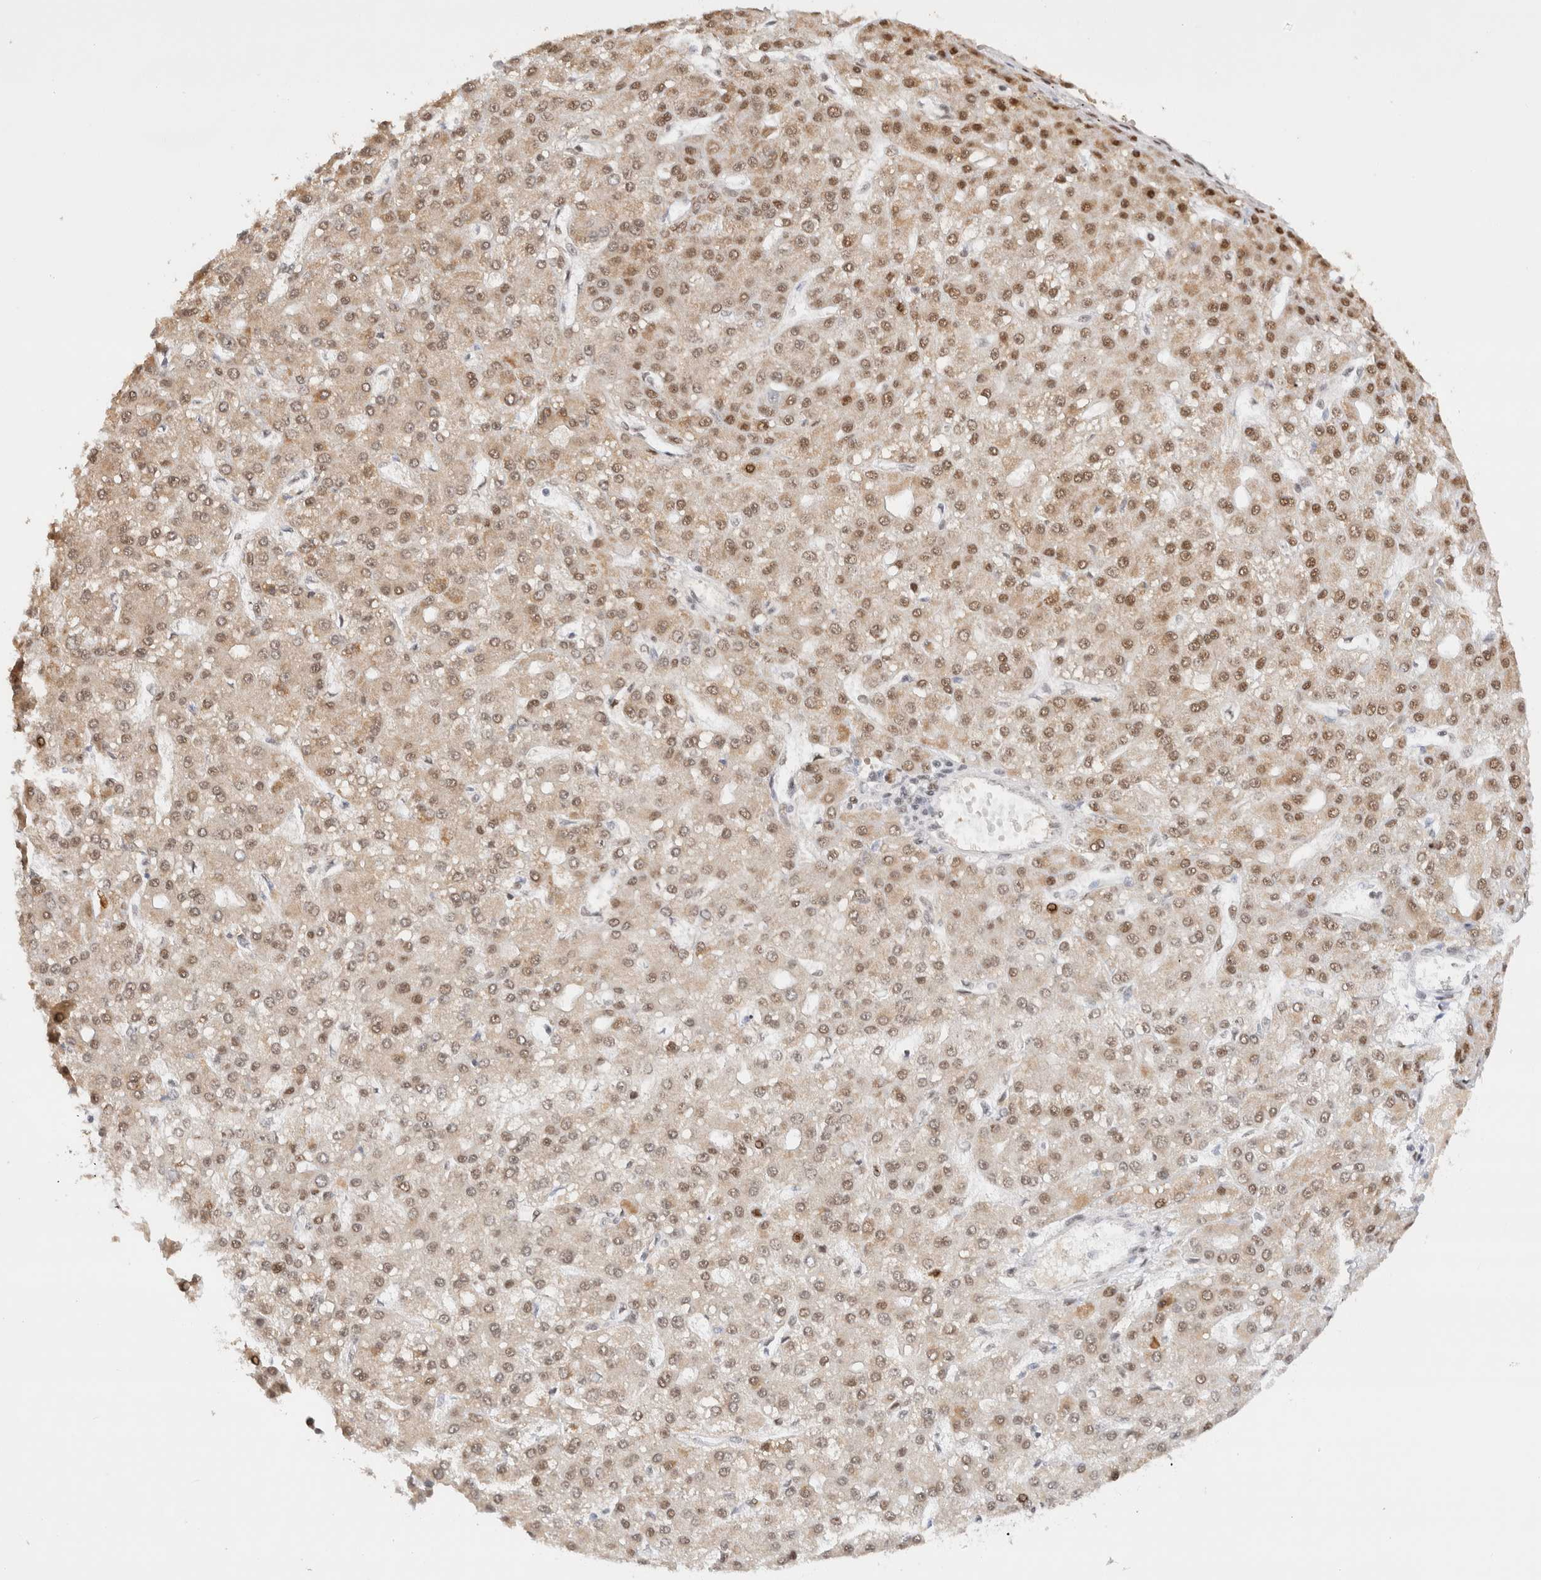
{"staining": {"intensity": "weak", "quantity": ">75%", "location": "cytoplasmic/membranous,nuclear"}, "tissue": "liver cancer", "cell_type": "Tumor cells", "image_type": "cancer", "snomed": [{"axis": "morphology", "description": "Carcinoma, Hepatocellular, NOS"}, {"axis": "topography", "description": "Liver"}], "caption": "Hepatocellular carcinoma (liver) stained for a protein exhibits weak cytoplasmic/membranous and nuclear positivity in tumor cells.", "gene": "ZNF282", "patient": {"sex": "male", "age": 67}}